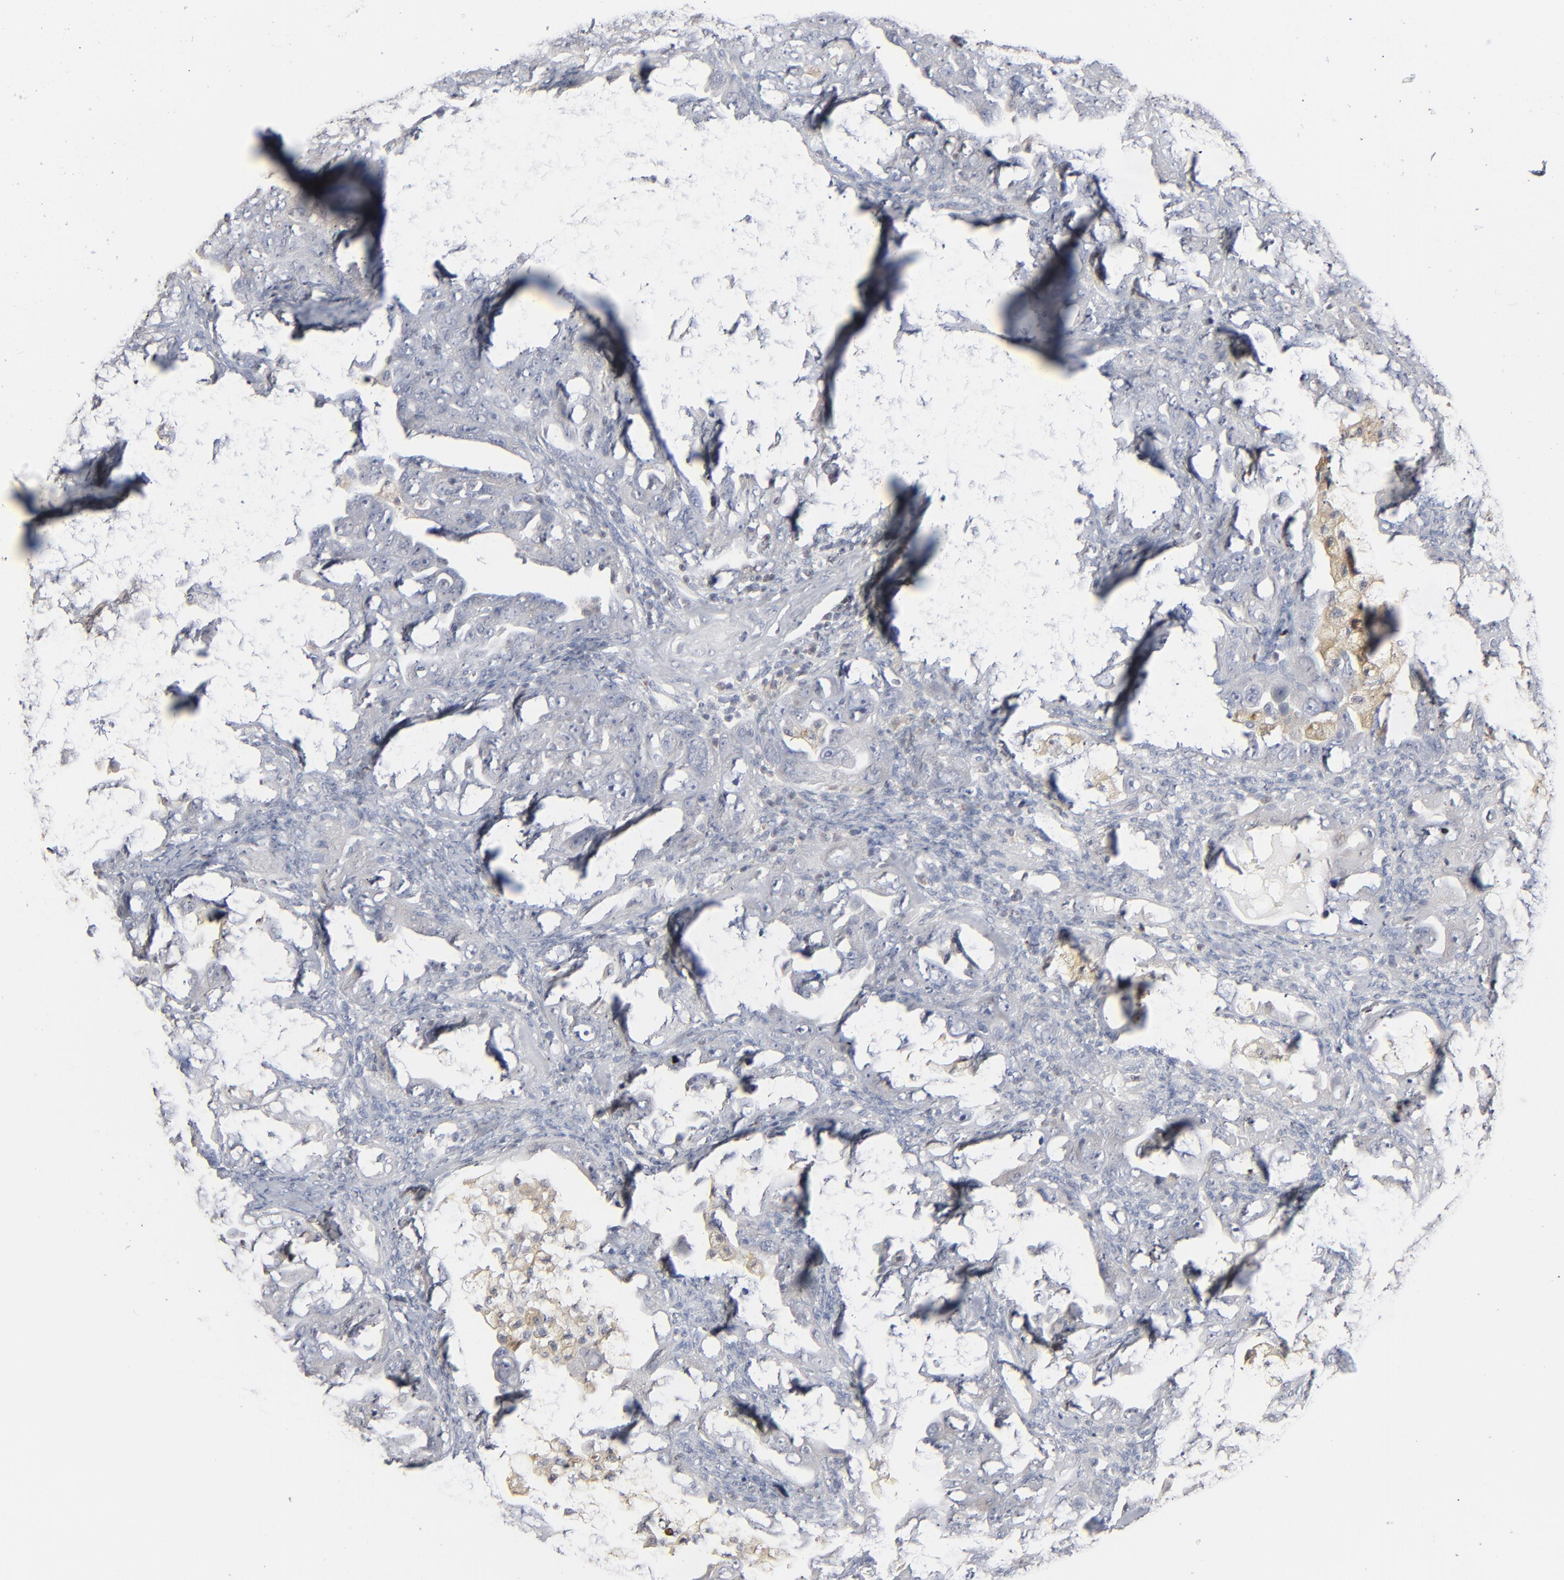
{"staining": {"intensity": "negative", "quantity": "none", "location": "none"}, "tissue": "ovarian cancer", "cell_type": "Tumor cells", "image_type": "cancer", "snomed": [{"axis": "morphology", "description": "Cystadenocarcinoma, serous, NOS"}, {"axis": "topography", "description": "Ovary"}], "caption": "This is a micrograph of immunohistochemistry (IHC) staining of ovarian serous cystadenocarcinoma, which shows no staining in tumor cells. Brightfield microscopy of IHC stained with DAB (brown) and hematoxylin (blue), captured at high magnification.", "gene": "STAT4", "patient": {"sex": "female", "age": 66}}